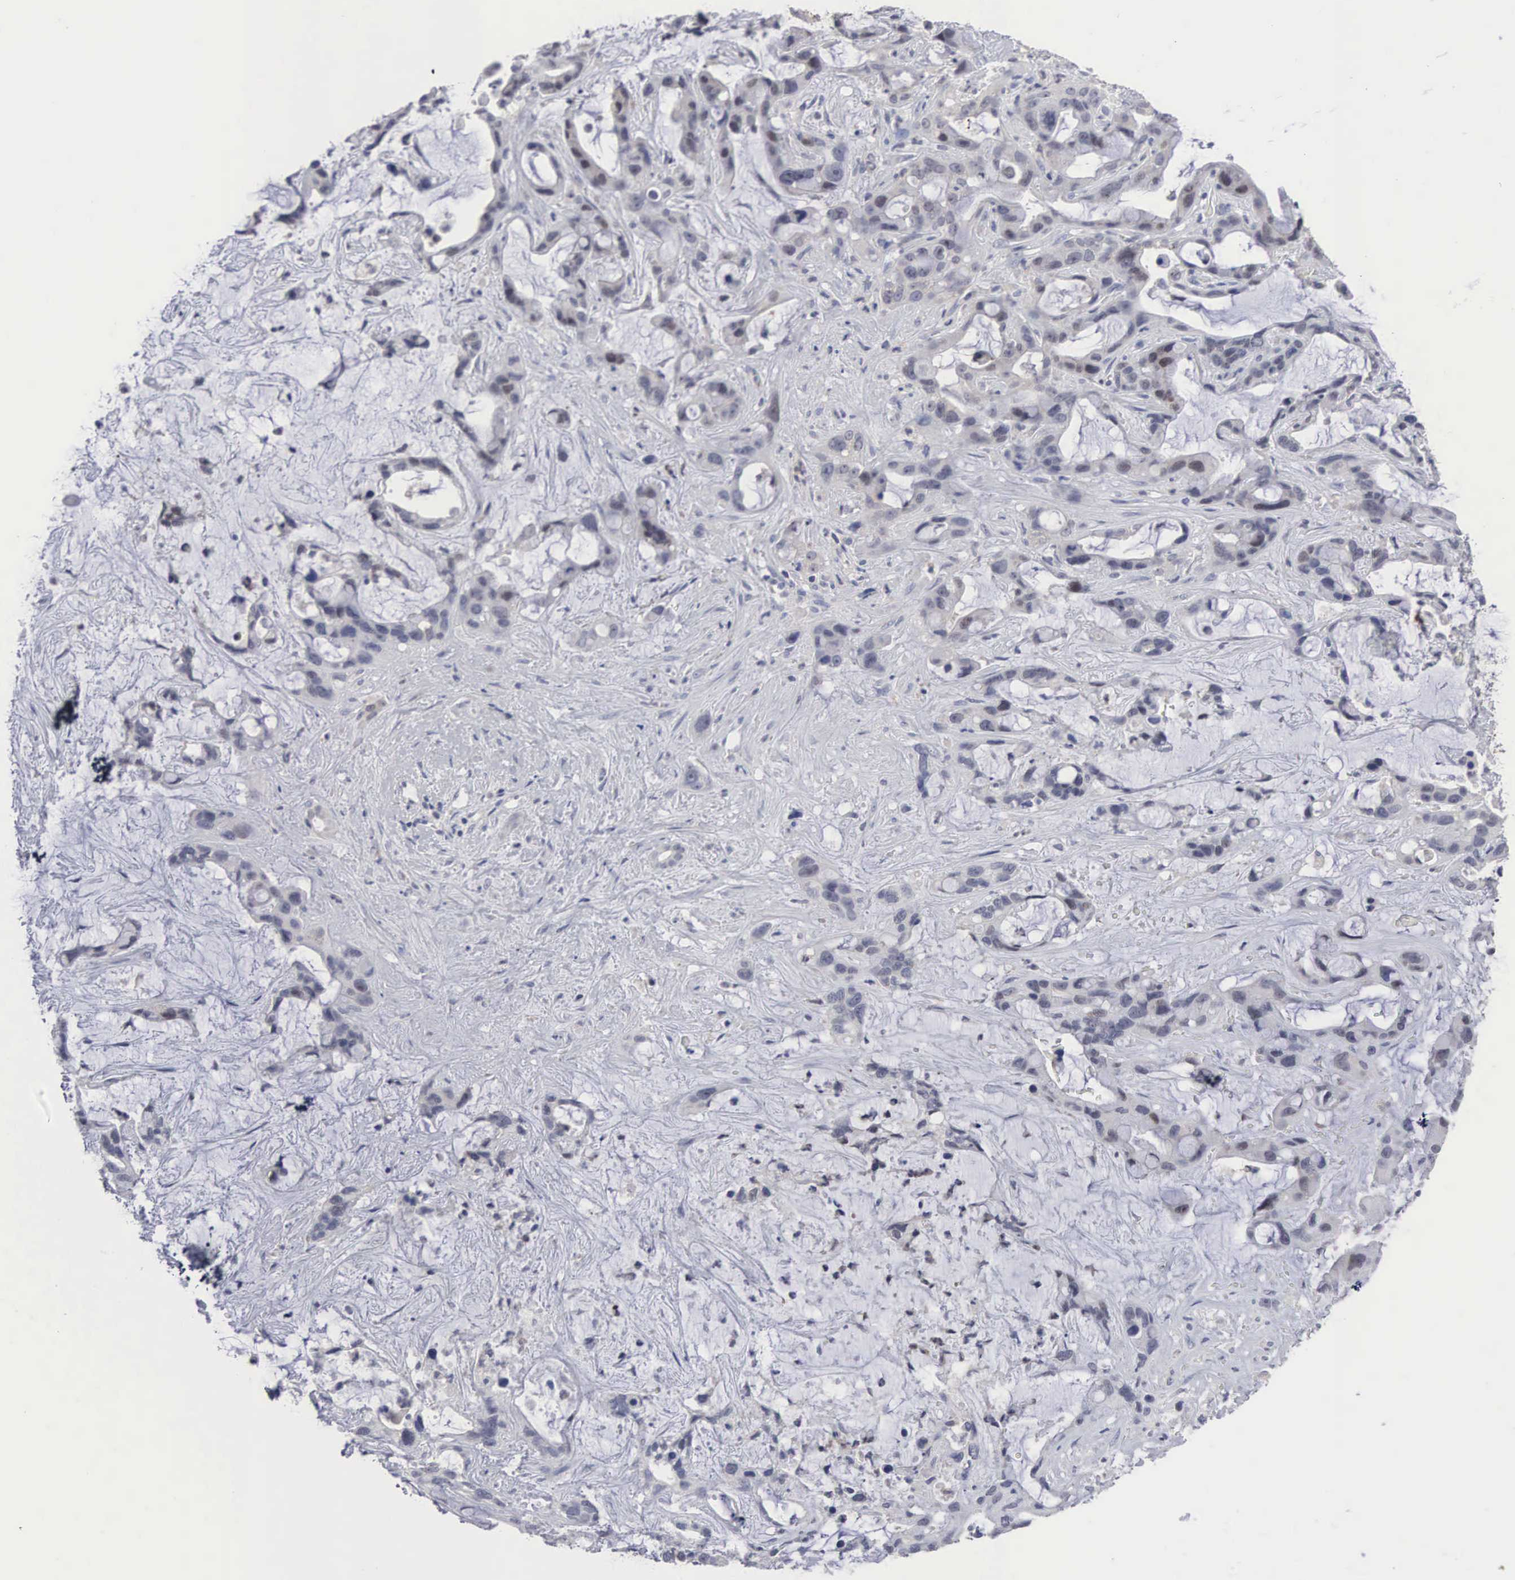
{"staining": {"intensity": "negative", "quantity": "none", "location": "none"}, "tissue": "liver cancer", "cell_type": "Tumor cells", "image_type": "cancer", "snomed": [{"axis": "morphology", "description": "Cholangiocarcinoma"}, {"axis": "topography", "description": "Liver"}], "caption": "Micrograph shows no protein expression in tumor cells of liver cancer (cholangiocarcinoma) tissue. Brightfield microscopy of immunohistochemistry stained with DAB (3,3'-diaminobenzidine) (brown) and hematoxylin (blue), captured at high magnification.", "gene": "ACOT4", "patient": {"sex": "female", "age": 65}}